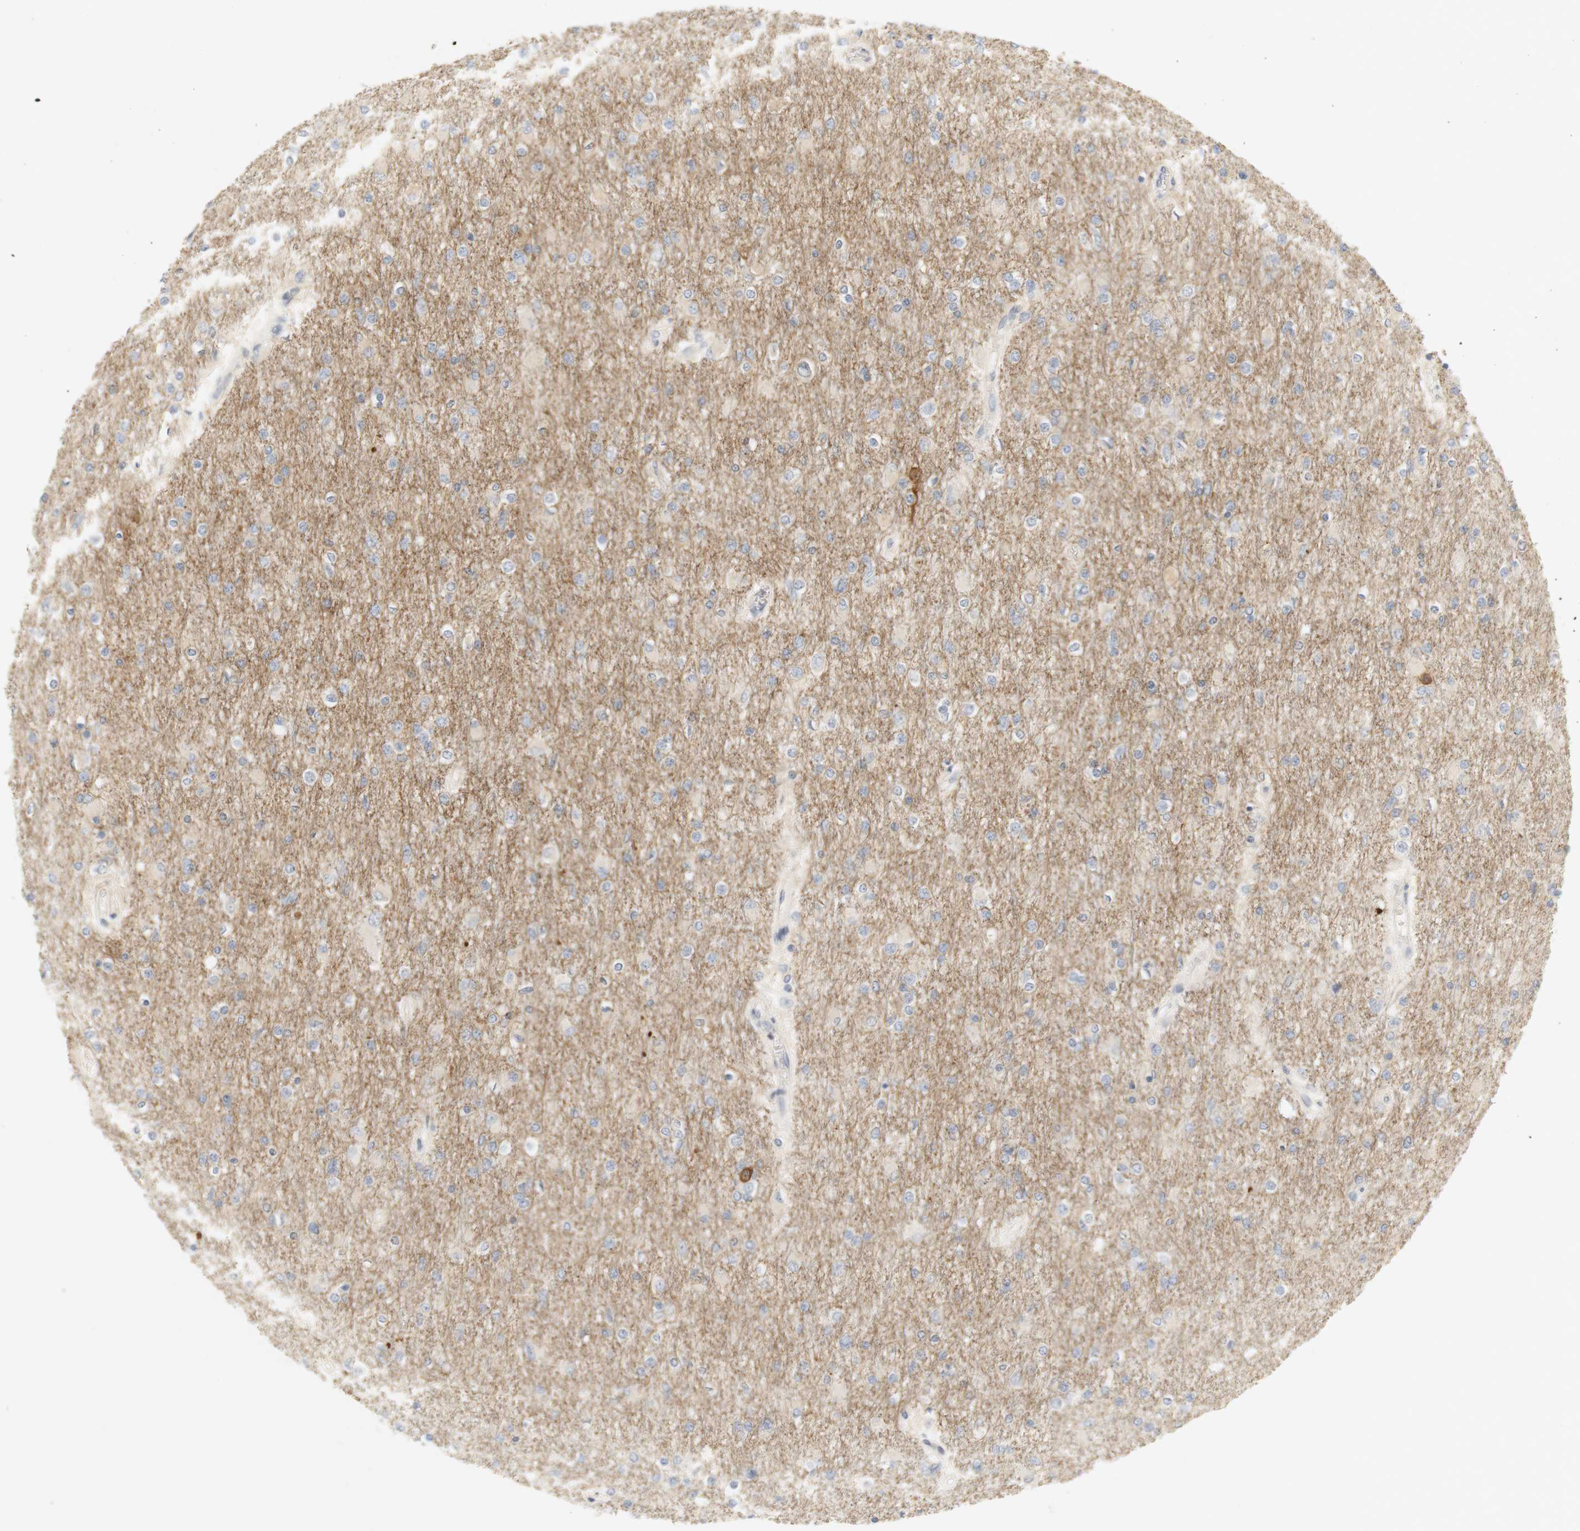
{"staining": {"intensity": "weak", "quantity": "25%-75%", "location": "cytoplasmic/membranous"}, "tissue": "glioma", "cell_type": "Tumor cells", "image_type": "cancer", "snomed": [{"axis": "morphology", "description": "Glioma, malignant, High grade"}, {"axis": "topography", "description": "Cerebral cortex"}], "caption": "Approximately 25%-75% of tumor cells in human glioma display weak cytoplasmic/membranous protein staining as visualized by brown immunohistochemical staining.", "gene": "RTN3", "patient": {"sex": "female", "age": 36}}